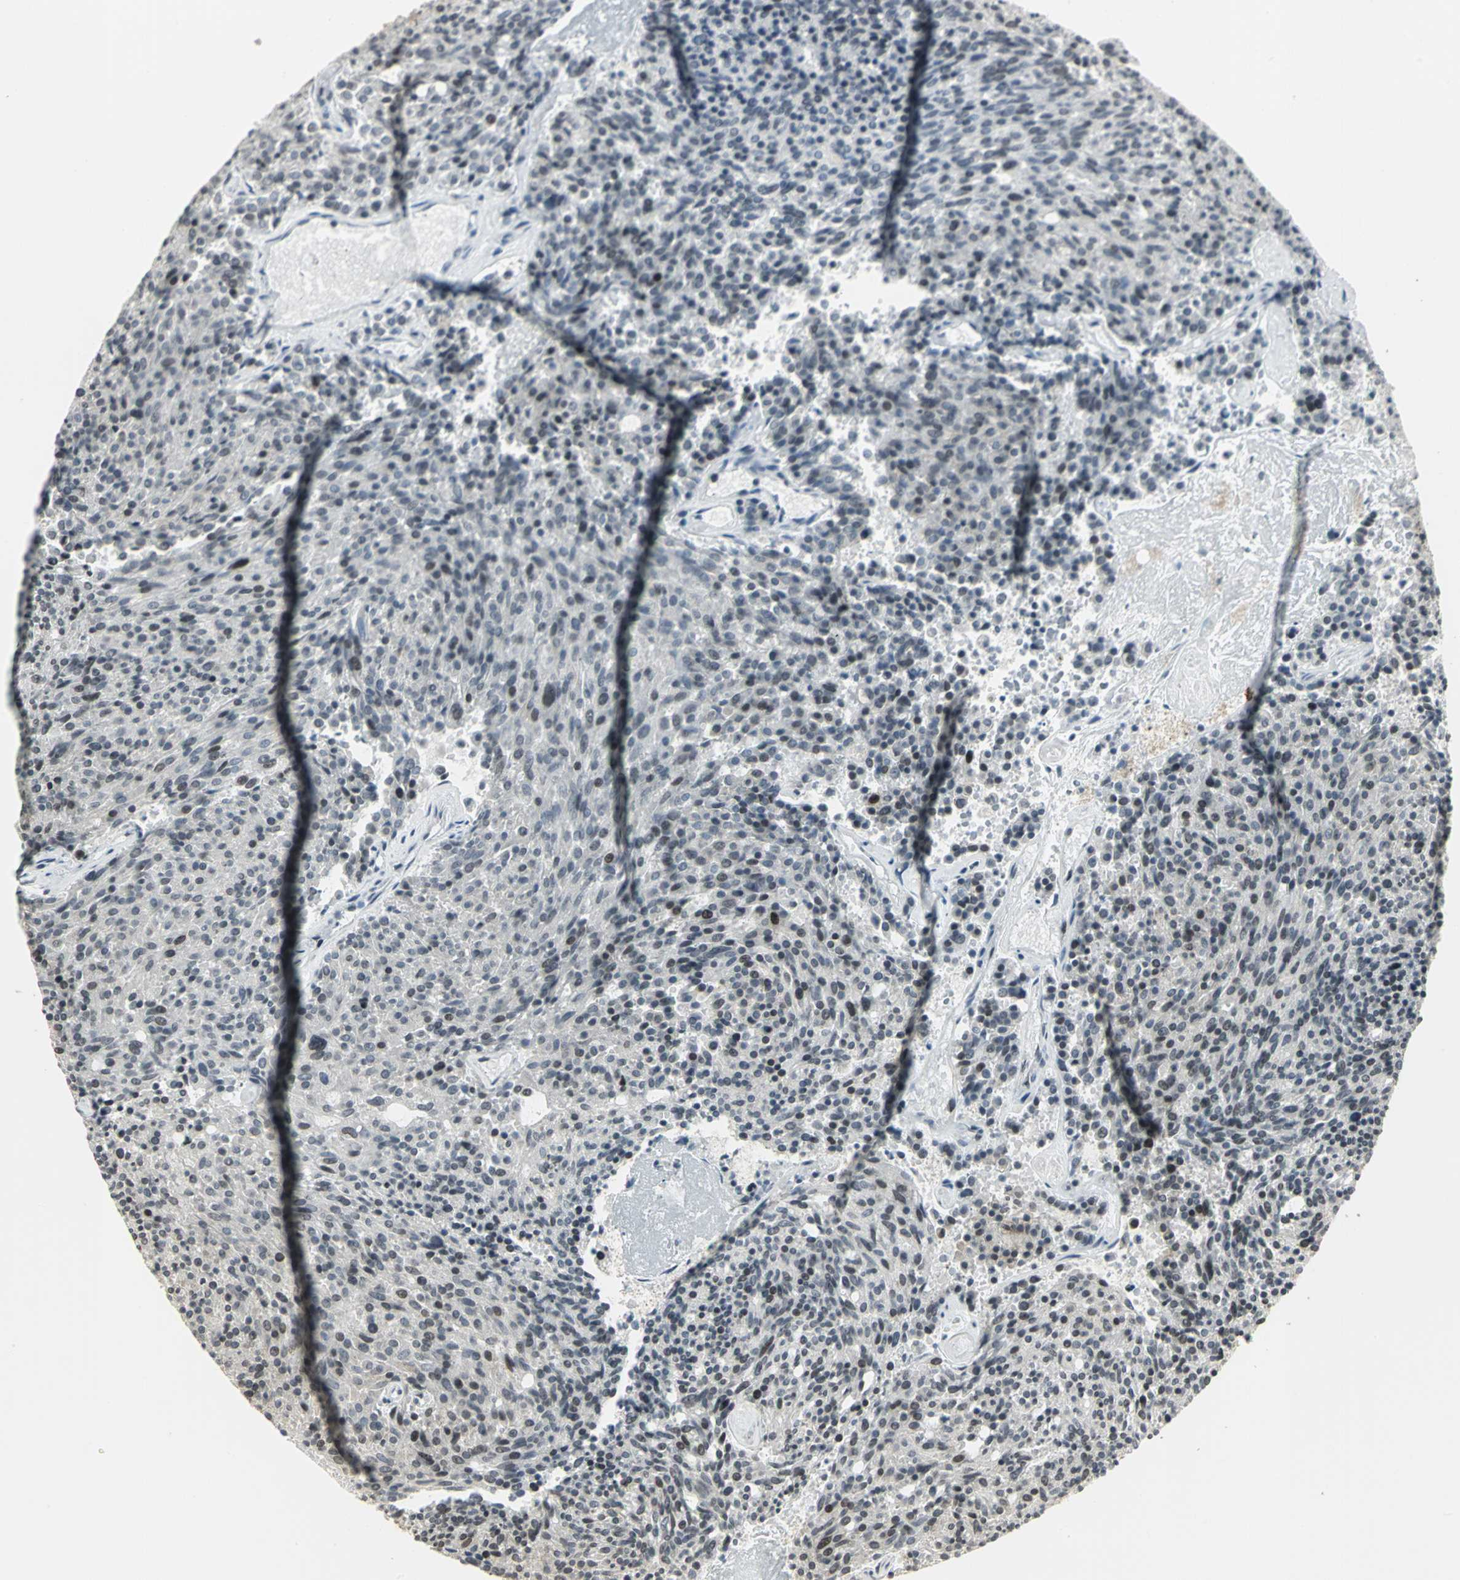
{"staining": {"intensity": "weak", "quantity": "<25%", "location": "nuclear"}, "tissue": "carcinoid", "cell_type": "Tumor cells", "image_type": "cancer", "snomed": [{"axis": "morphology", "description": "Carcinoid, malignant, NOS"}, {"axis": "topography", "description": "Pancreas"}], "caption": "Immunohistochemistry photomicrograph of neoplastic tissue: human malignant carcinoid stained with DAB (3,3'-diaminobenzidine) reveals no significant protein positivity in tumor cells. The staining was performed using DAB to visualize the protein expression in brown, while the nuclei were stained in blue with hematoxylin (Magnification: 20x).", "gene": "CBX3", "patient": {"sex": "female", "age": 54}}